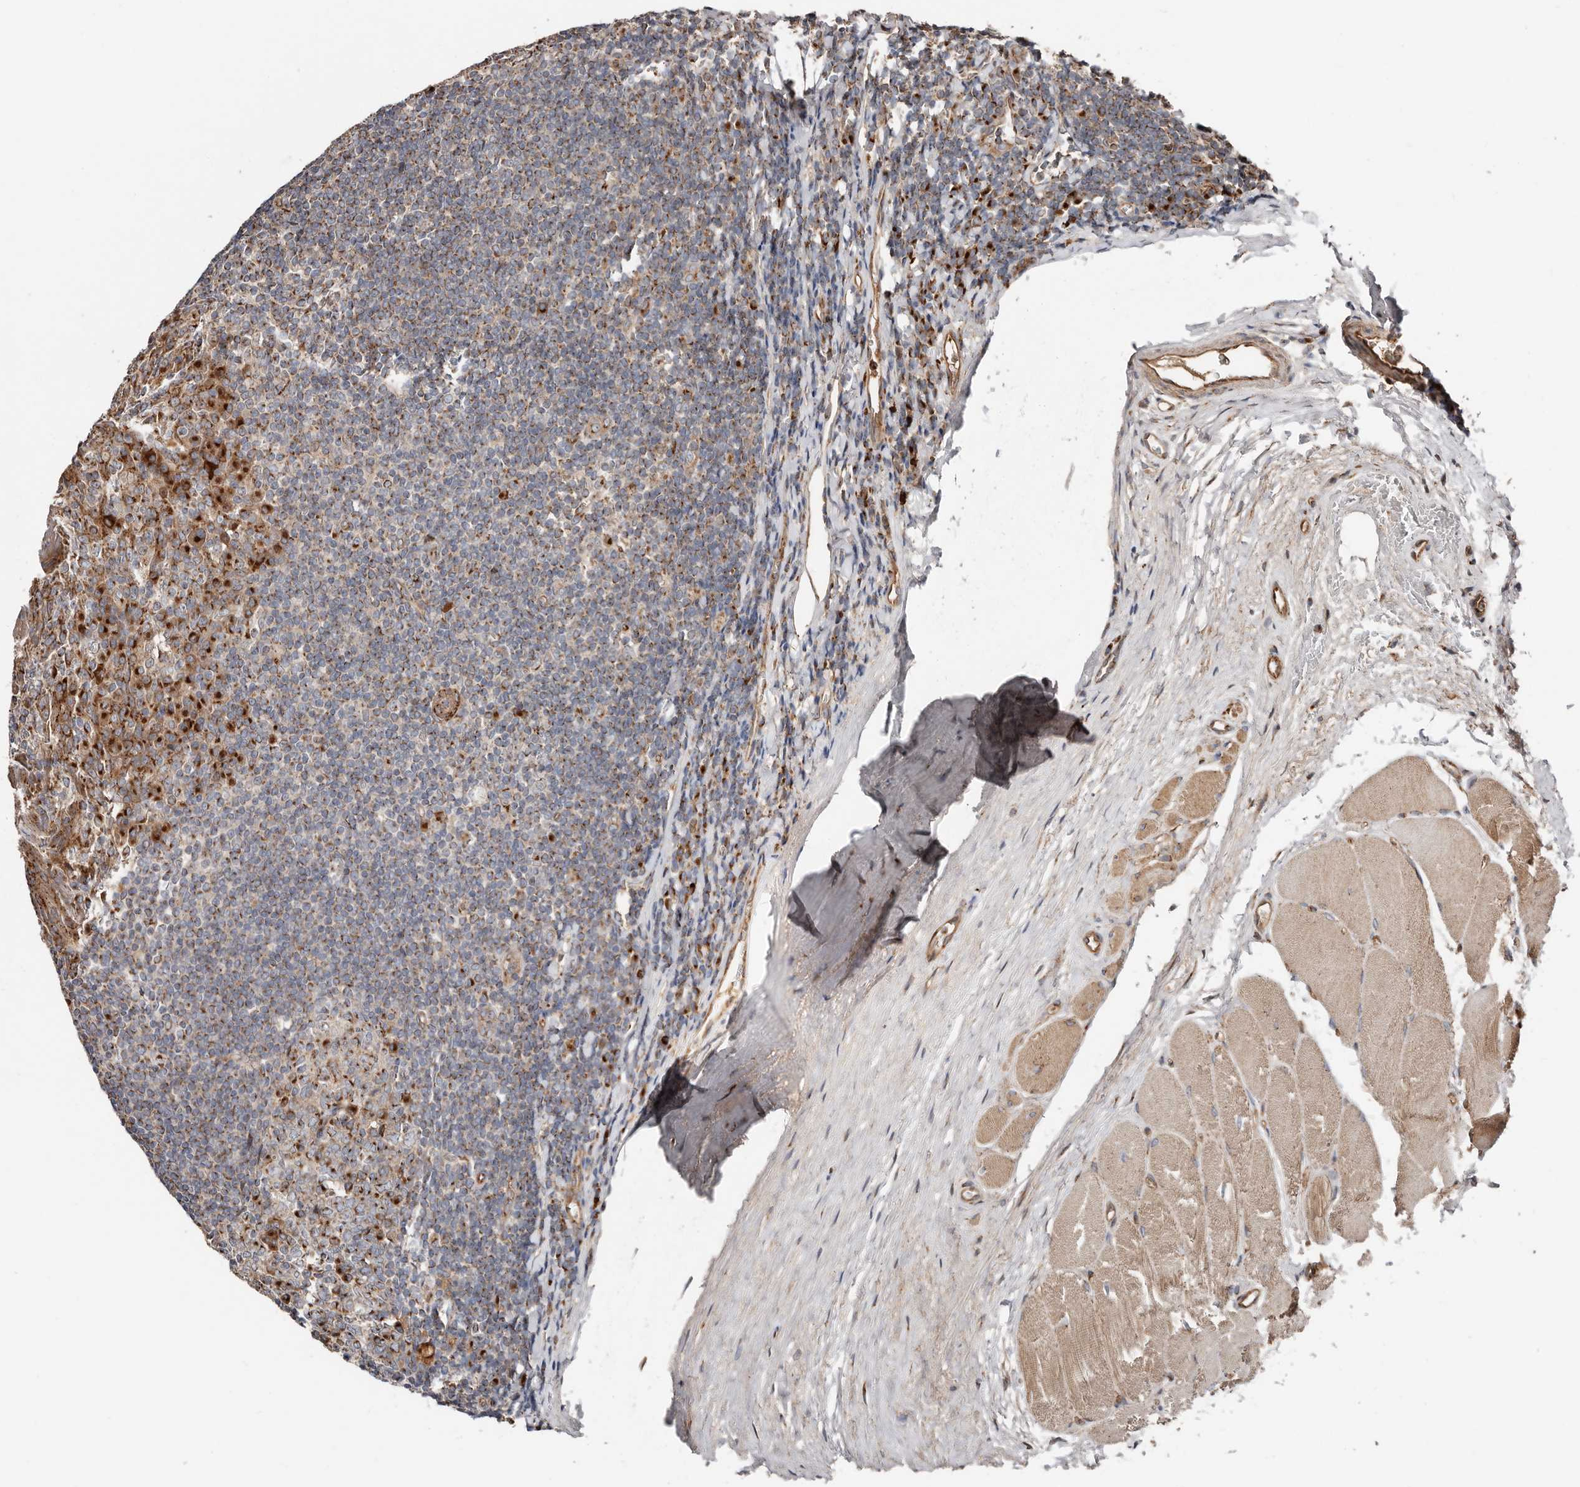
{"staining": {"intensity": "moderate", "quantity": ">75%", "location": "cytoplasmic/membranous"}, "tissue": "tonsil", "cell_type": "Germinal center cells", "image_type": "normal", "snomed": [{"axis": "morphology", "description": "Normal tissue, NOS"}, {"axis": "topography", "description": "Tonsil"}], "caption": "High-power microscopy captured an immunohistochemistry (IHC) micrograph of benign tonsil, revealing moderate cytoplasmic/membranous positivity in about >75% of germinal center cells.", "gene": "COG1", "patient": {"sex": "male", "age": 27}}